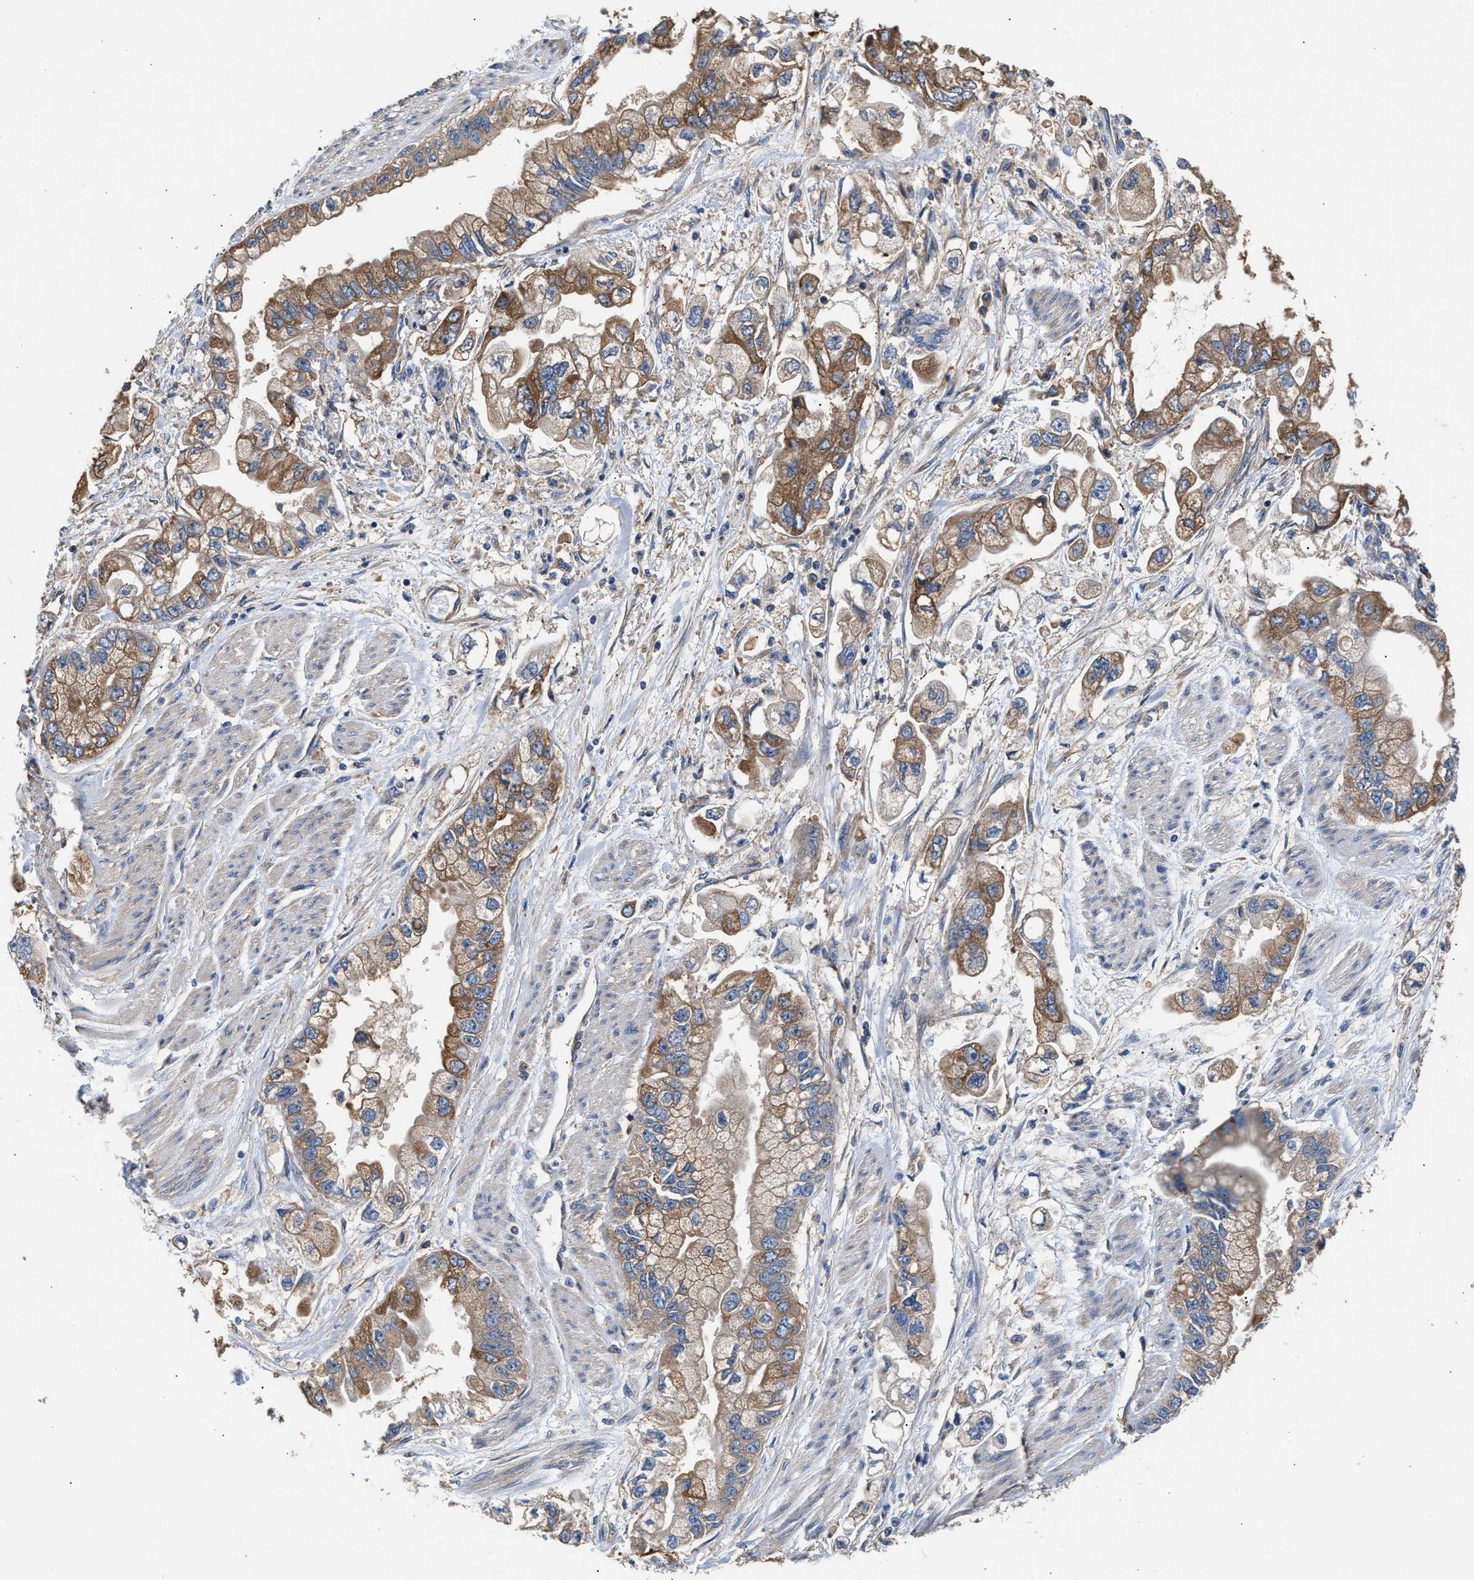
{"staining": {"intensity": "moderate", "quantity": ">75%", "location": "cytoplasmic/membranous"}, "tissue": "stomach cancer", "cell_type": "Tumor cells", "image_type": "cancer", "snomed": [{"axis": "morphology", "description": "Normal tissue, NOS"}, {"axis": "morphology", "description": "Adenocarcinoma, NOS"}, {"axis": "topography", "description": "Stomach"}], "caption": "Protein expression analysis of human stomach adenocarcinoma reveals moderate cytoplasmic/membranous positivity in approximately >75% of tumor cells.", "gene": "KLB", "patient": {"sex": "male", "age": 62}}